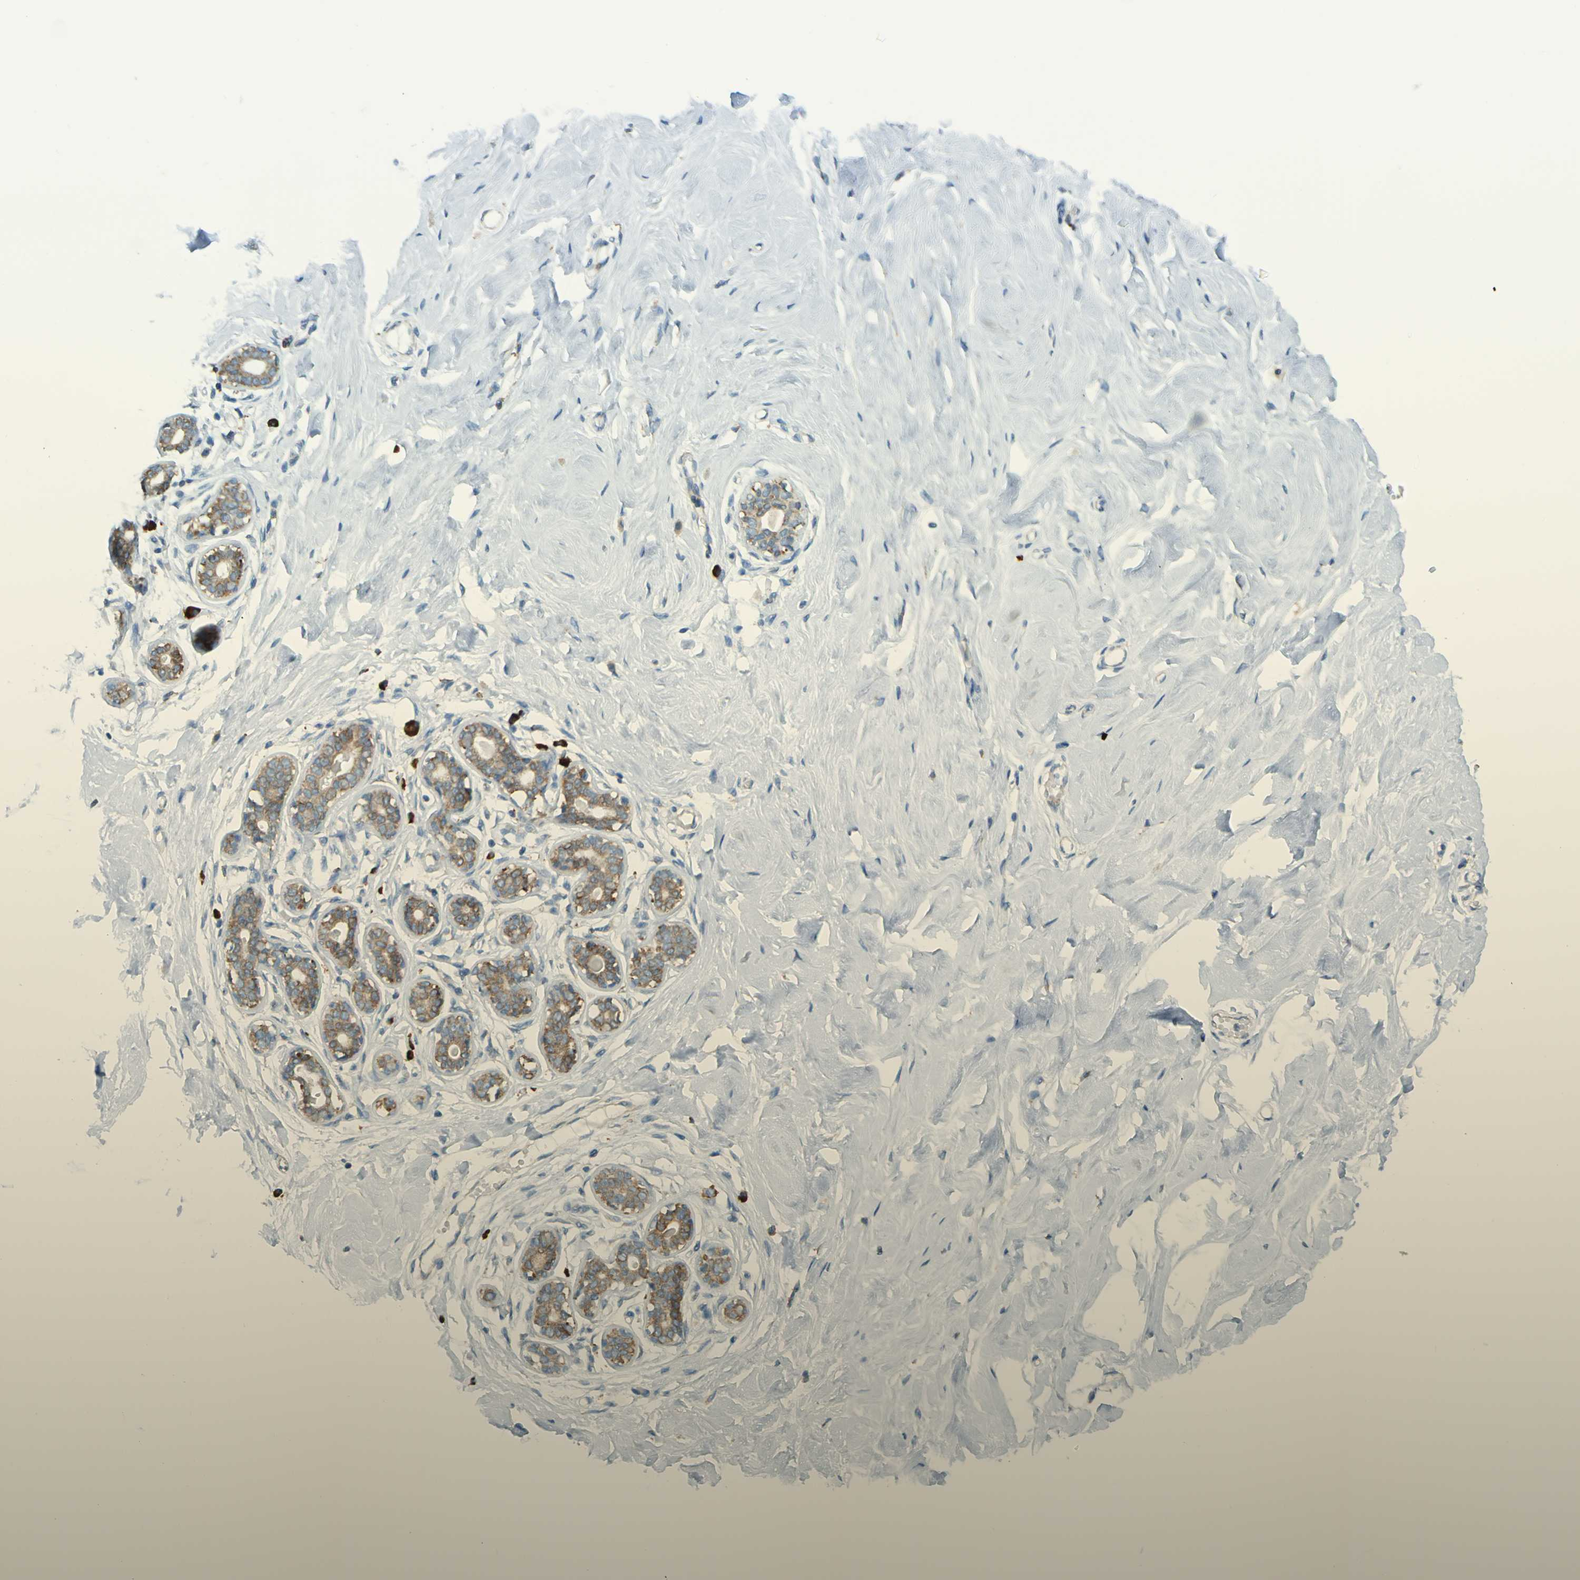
{"staining": {"intensity": "negative", "quantity": "none", "location": "none"}, "tissue": "breast", "cell_type": "Adipocytes", "image_type": "normal", "snomed": [{"axis": "morphology", "description": "Normal tissue, NOS"}, {"axis": "topography", "description": "Breast"}], "caption": "Adipocytes show no significant expression in unremarkable breast. (DAB IHC with hematoxylin counter stain).", "gene": "SSR1", "patient": {"sex": "female", "age": 23}}